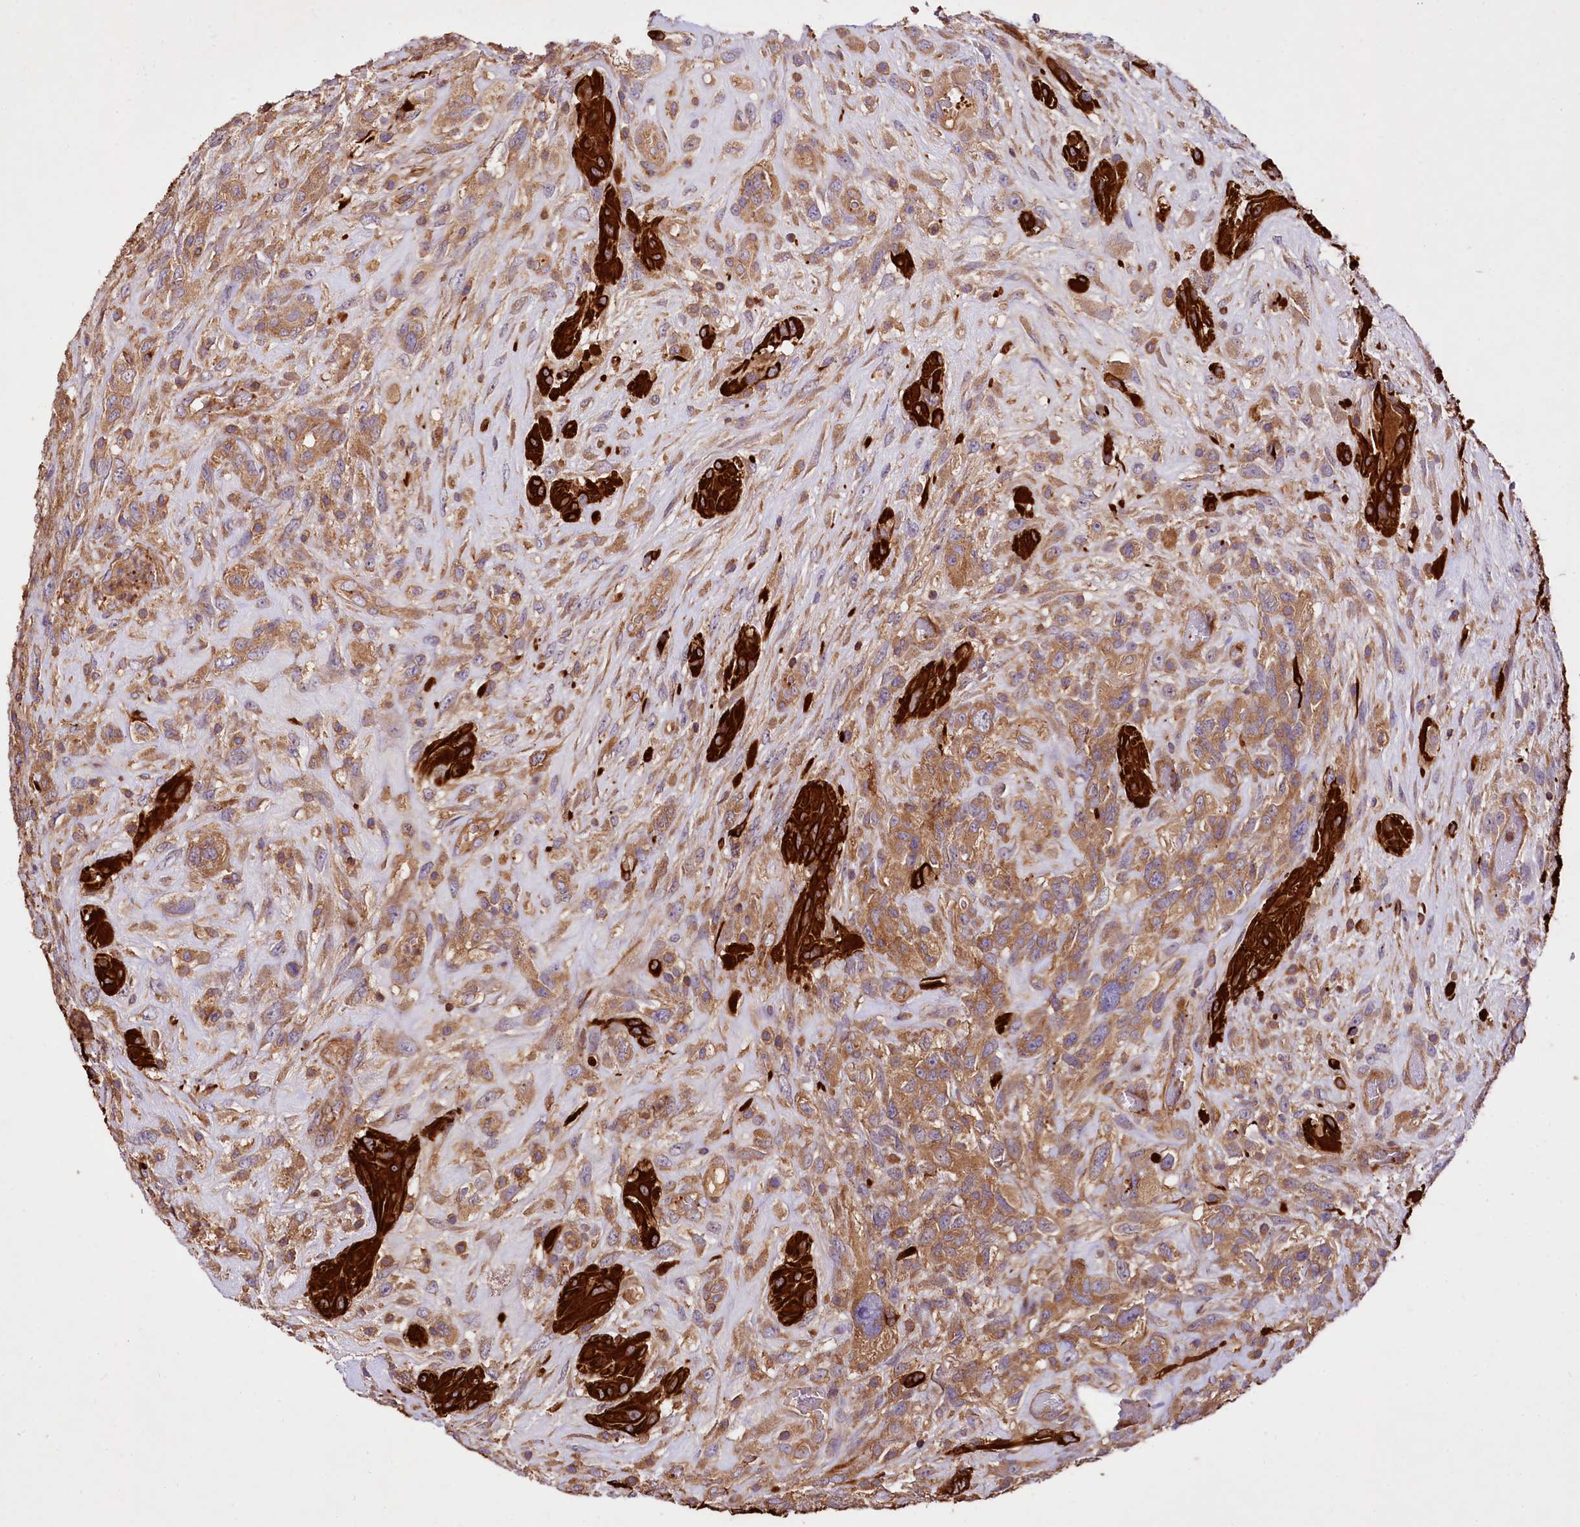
{"staining": {"intensity": "moderate", "quantity": ">75%", "location": "cytoplasmic/membranous"}, "tissue": "glioma", "cell_type": "Tumor cells", "image_type": "cancer", "snomed": [{"axis": "morphology", "description": "Glioma, malignant, High grade"}, {"axis": "topography", "description": "Brain"}], "caption": "This histopathology image exhibits glioma stained with immunohistochemistry to label a protein in brown. The cytoplasmic/membranous of tumor cells show moderate positivity for the protein. Nuclei are counter-stained blue.", "gene": "RARS2", "patient": {"sex": "male", "age": 61}}